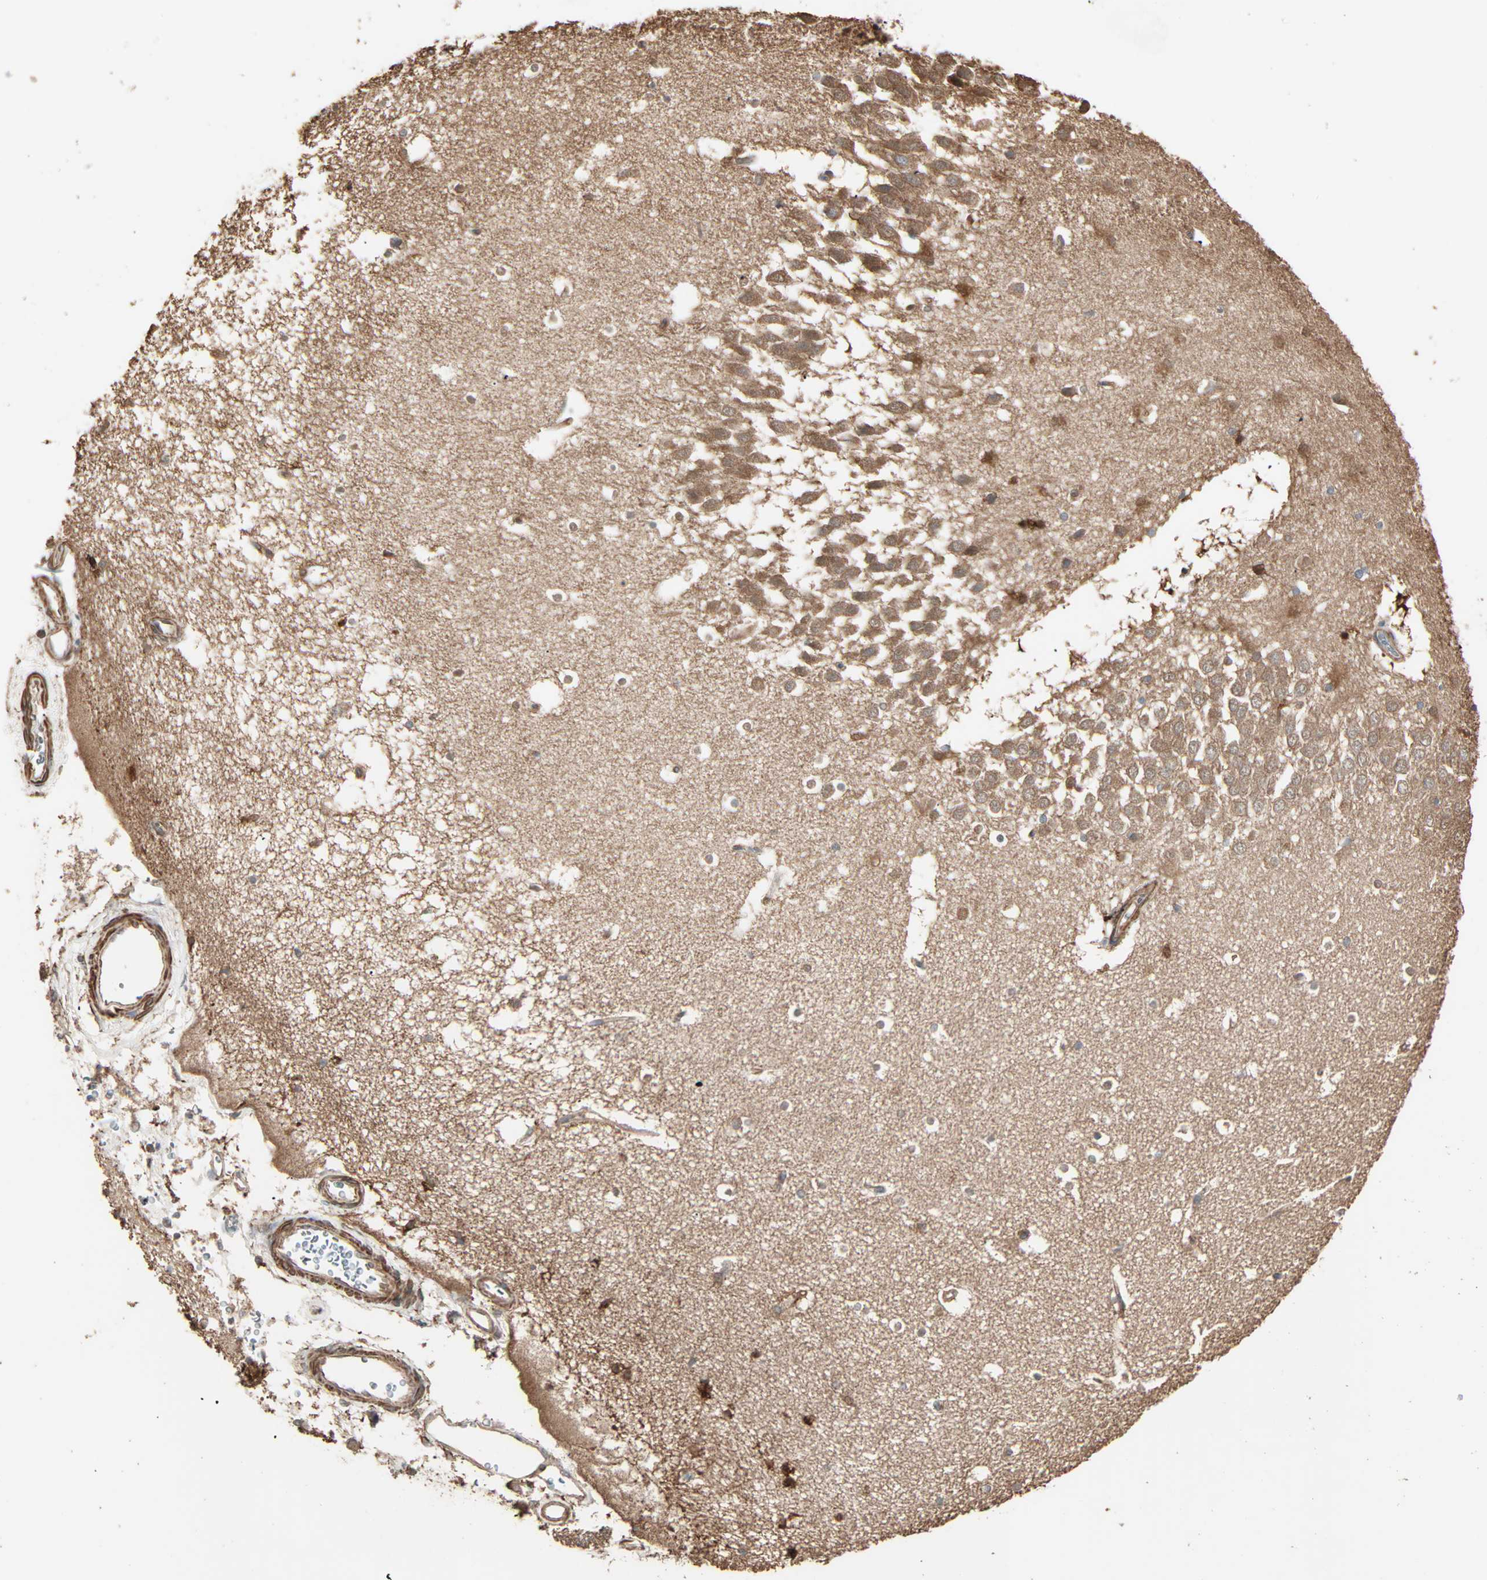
{"staining": {"intensity": "negative", "quantity": "none", "location": "none"}, "tissue": "hippocampus", "cell_type": "Glial cells", "image_type": "normal", "snomed": [{"axis": "morphology", "description": "Normal tissue, NOS"}, {"axis": "topography", "description": "Hippocampus"}], "caption": "Unremarkable hippocampus was stained to show a protein in brown. There is no significant positivity in glial cells. (Brightfield microscopy of DAB (3,3'-diaminobenzidine) immunohistochemistry at high magnification).", "gene": "GALNT3", "patient": {"sex": "male", "age": 45}}